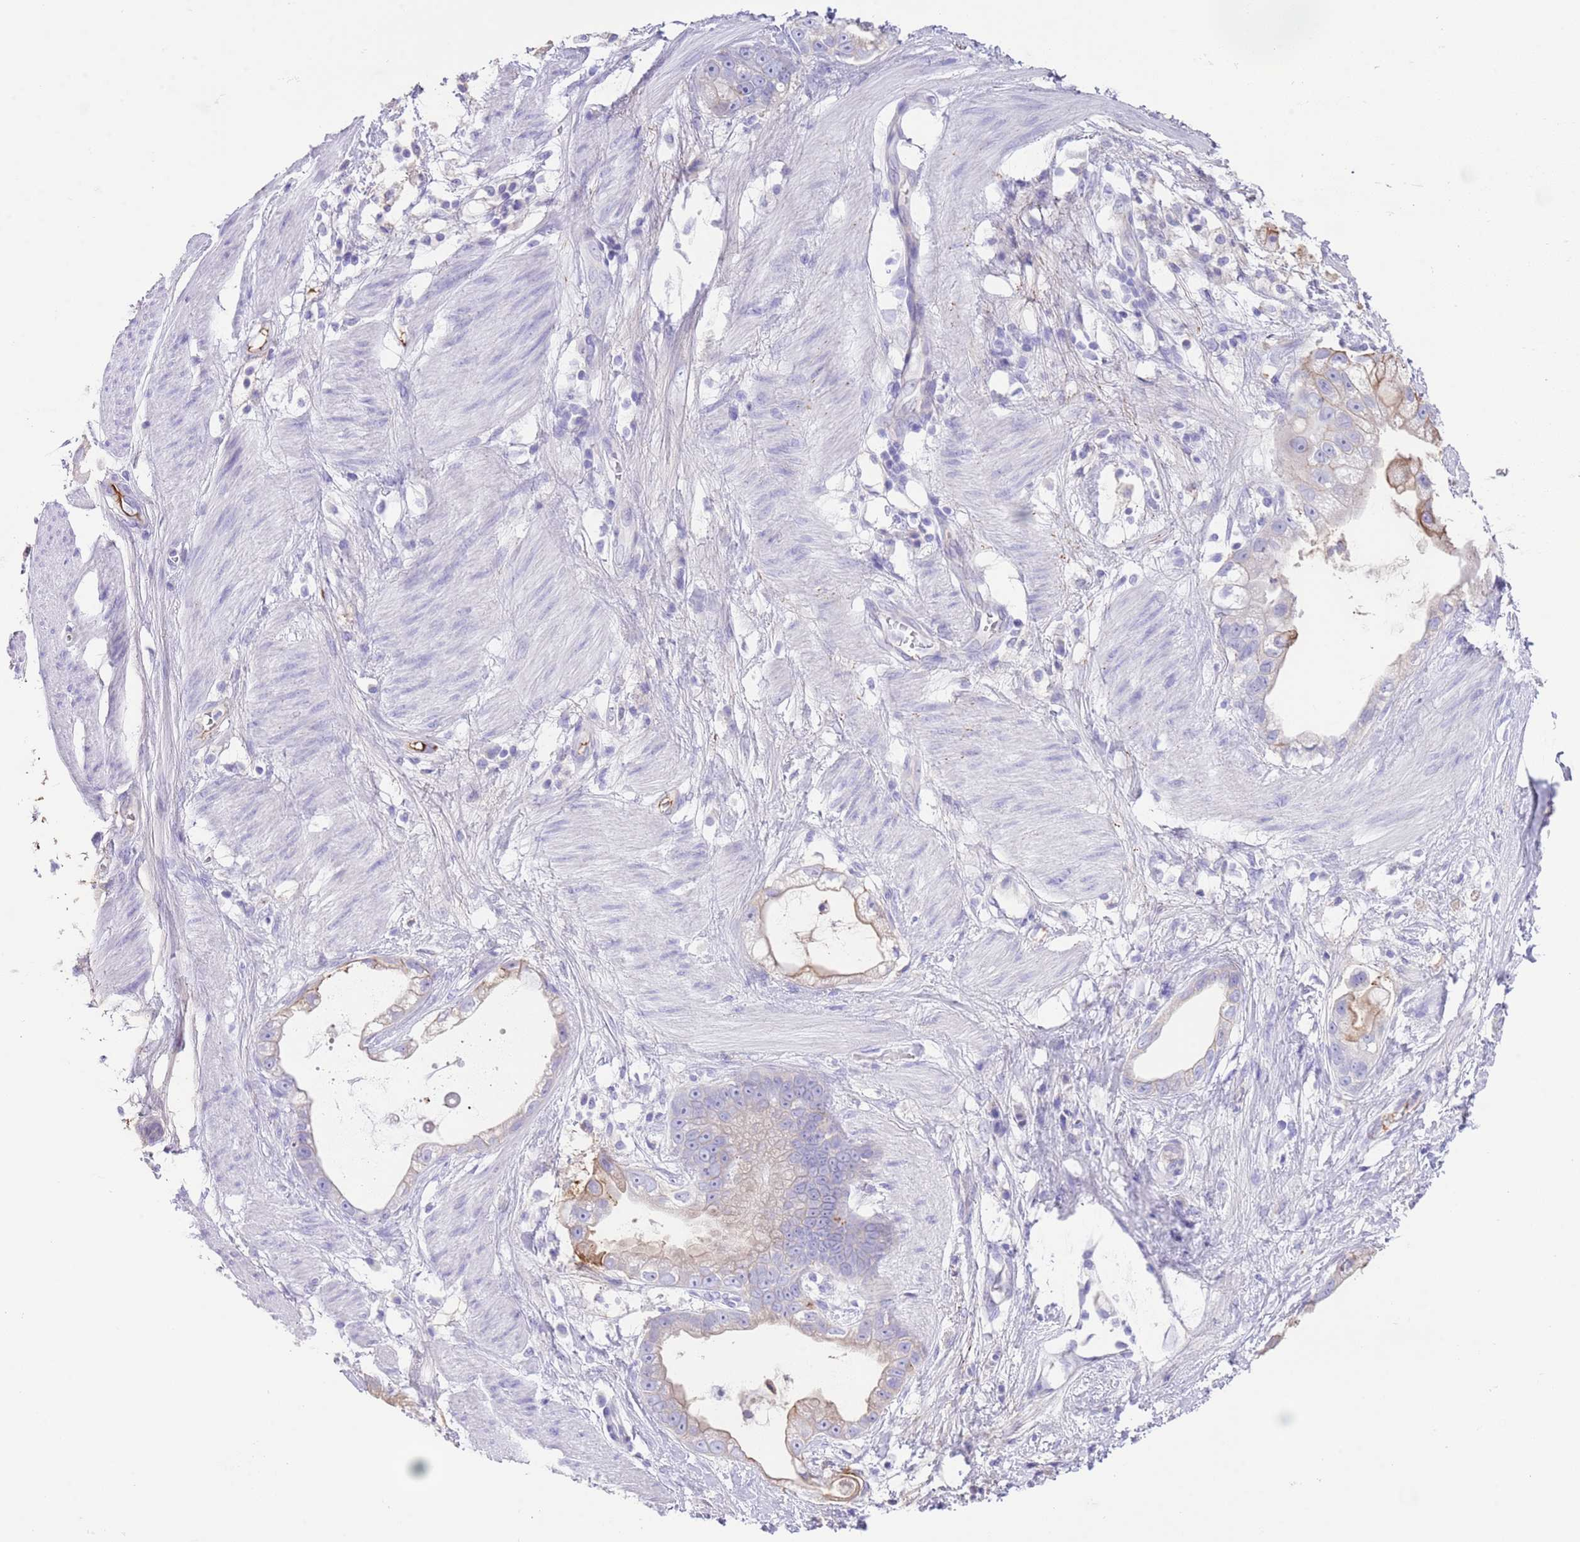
{"staining": {"intensity": "weak", "quantity": "<25%", "location": "cytoplasmic/membranous"}, "tissue": "stomach cancer", "cell_type": "Tumor cells", "image_type": "cancer", "snomed": [{"axis": "morphology", "description": "Adenocarcinoma, NOS"}, {"axis": "topography", "description": "Stomach"}], "caption": "This is an immunohistochemistry histopathology image of adenocarcinoma (stomach). There is no staining in tumor cells.", "gene": "IGF1", "patient": {"sex": "male", "age": 55}}